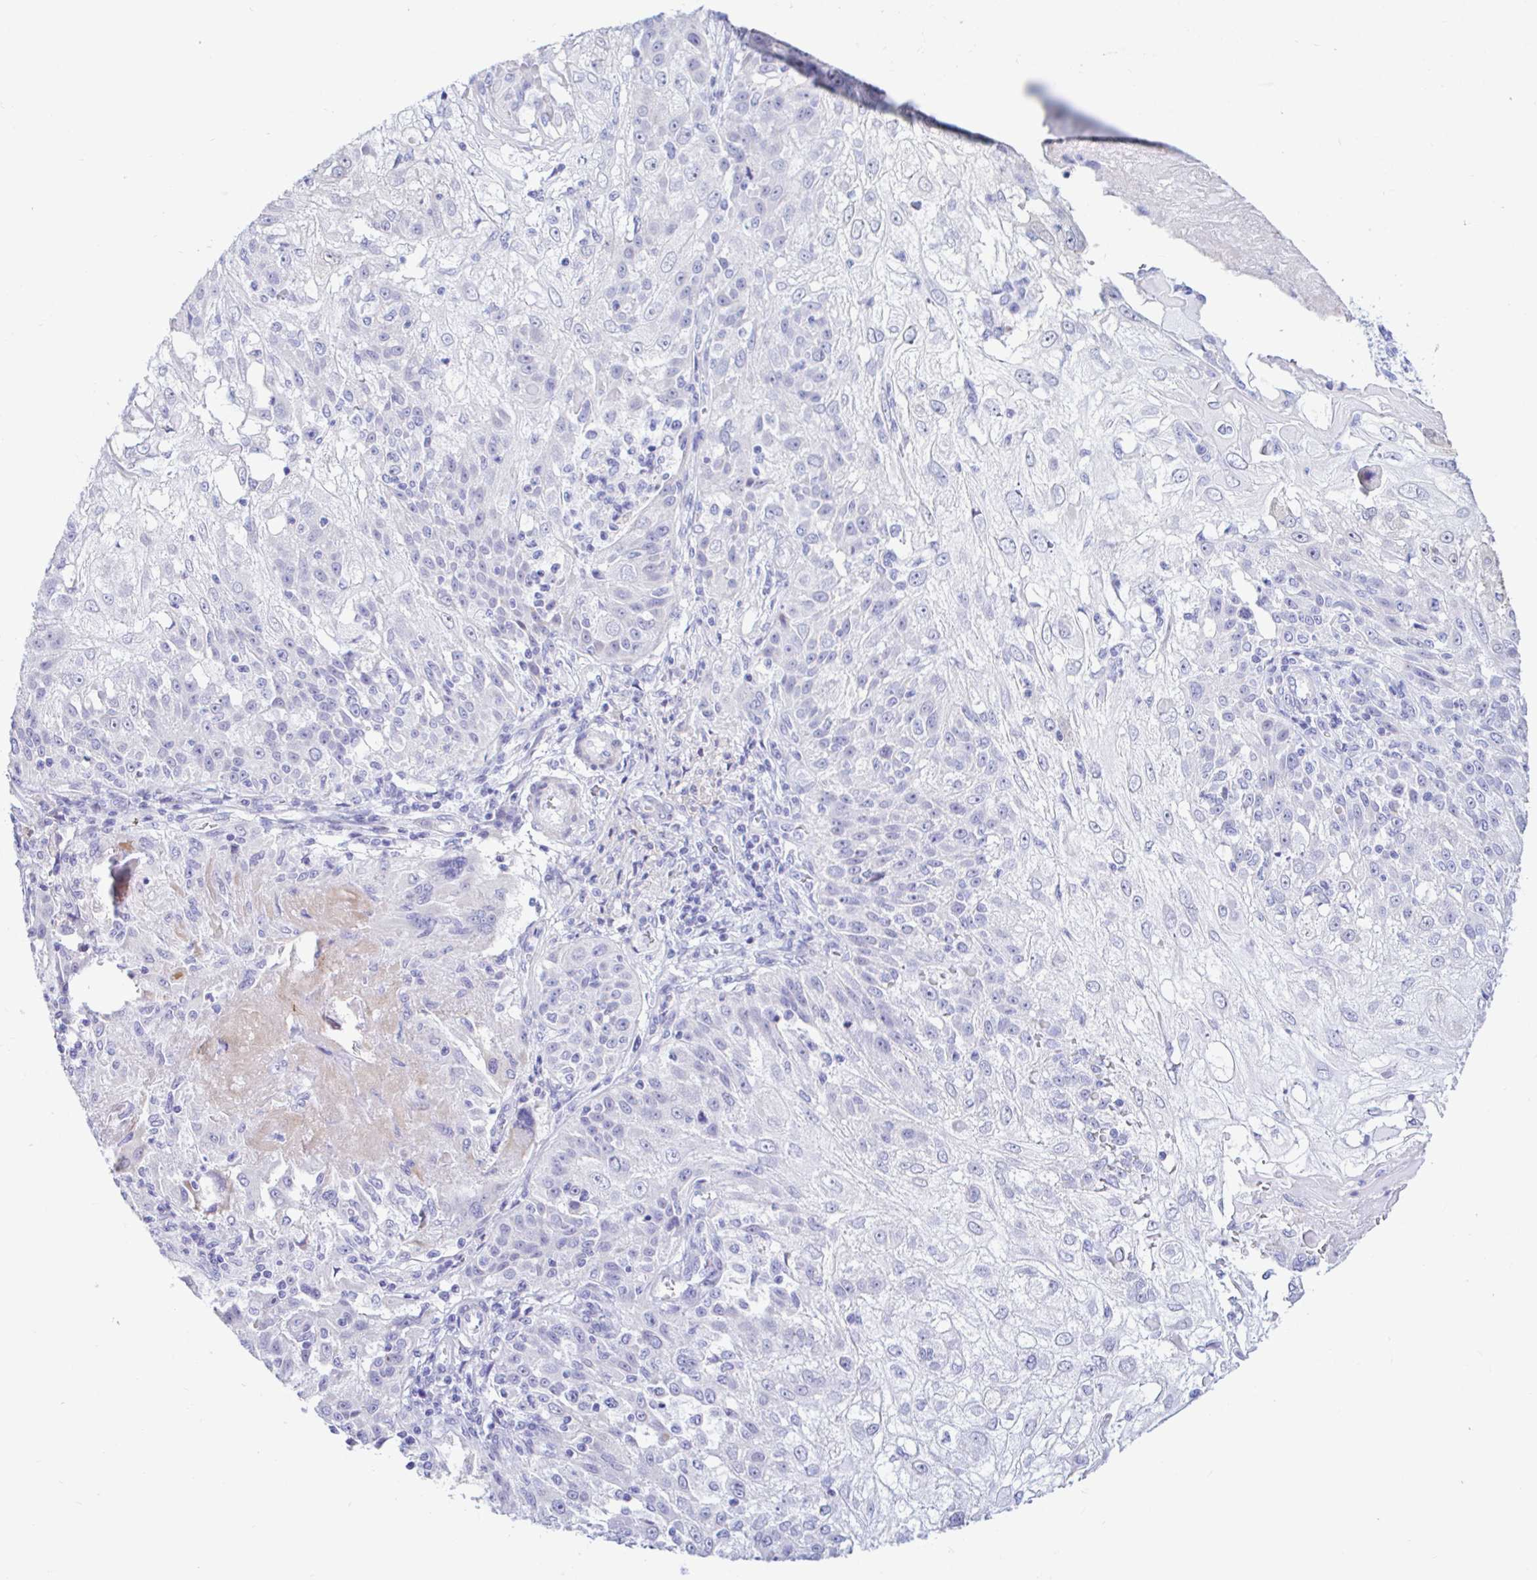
{"staining": {"intensity": "negative", "quantity": "none", "location": "none"}, "tissue": "skin cancer", "cell_type": "Tumor cells", "image_type": "cancer", "snomed": [{"axis": "morphology", "description": "Normal tissue, NOS"}, {"axis": "morphology", "description": "Squamous cell carcinoma, NOS"}, {"axis": "topography", "description": "Skin"}], "caption": "Tumor cells are negative for brown protein staining in skin squamous cell carcinoma.", "gene": "NBPF3", "patient": {"sex": "female", "age": 83}}